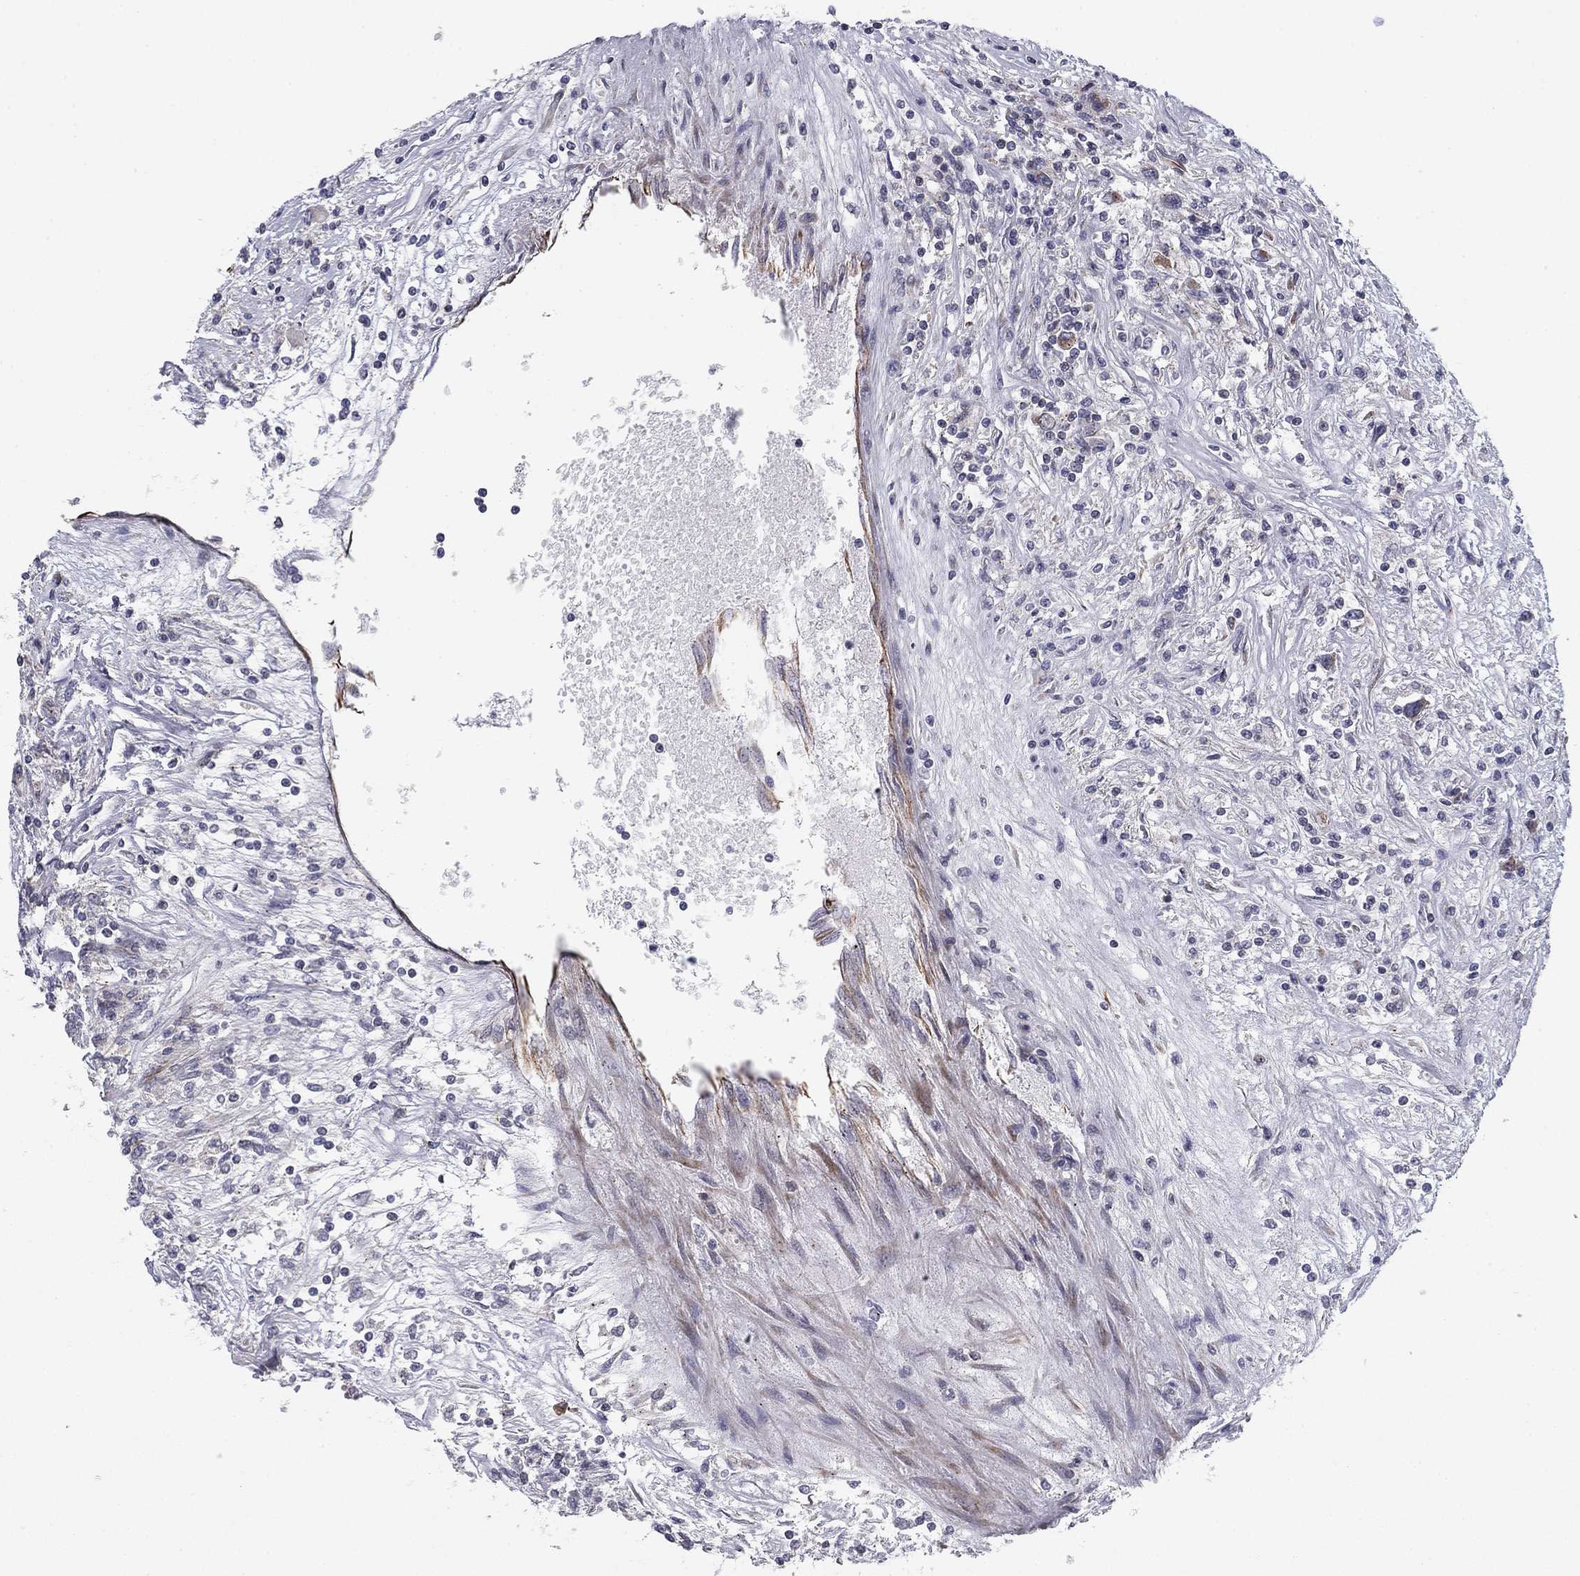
{"staining": {"intensity": "moderate", "quantity": "<25%", "location": "cytoplasmic/membranous"}, "tissue": "renal cancer", "cell_type": "Tumor cells", "image_type": "cancer", "snomed": [{"axis": "morphology", "description": "Adenocarcinoma, NOS"}, {"axis": "topography", "description": "Kidney"}], "caption": "Renal cancer tissue shows moderate cytoplasmic/membranous staining in approximately <25% of tumor cells, visualized by immunohistochemistry.", "gene": "CLSTN1", "patient": {"sex": "female", "age": 67}}